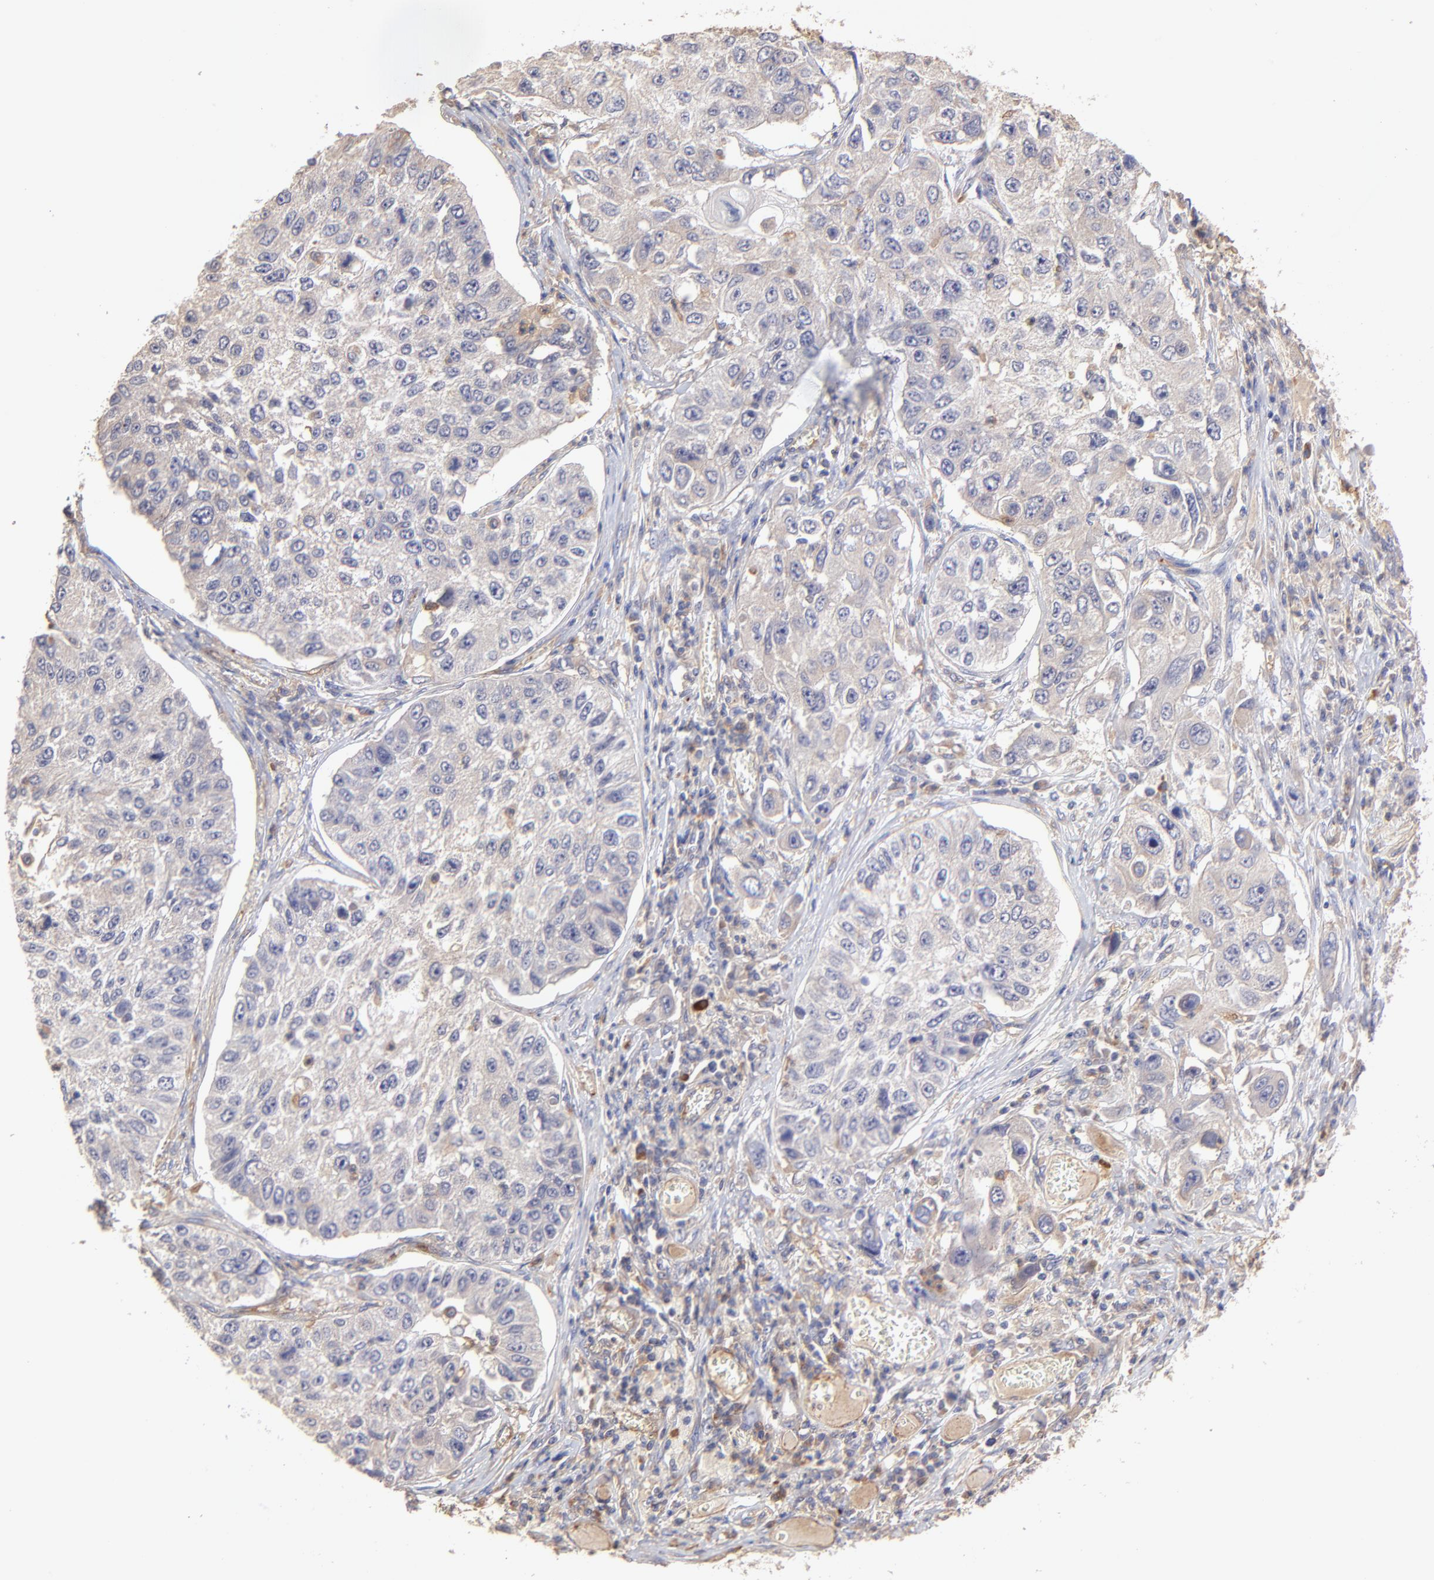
{"staining": {"intensity": "negative", "quantity": "none", "location": "none"}, "tissue": "lung cancer", "cell_type": "Tumor cells", "image_type": "cancer", "snomed": [{"axis": "morphology", "description": "Squamous cell carcinoma, NOS"}, {"axis": "topography", "description": "Lung"}], "caption": "IHC of human lung cancer (squamous cell carcinoma) reveals no staining in tumor cells. (Stains: DAB IHC with hematoxylin counter stain, Microscopy: brightfield microscopy at high magnification).", "gene": "ASB7", "patient": {"sex": "male", "age": 71}}